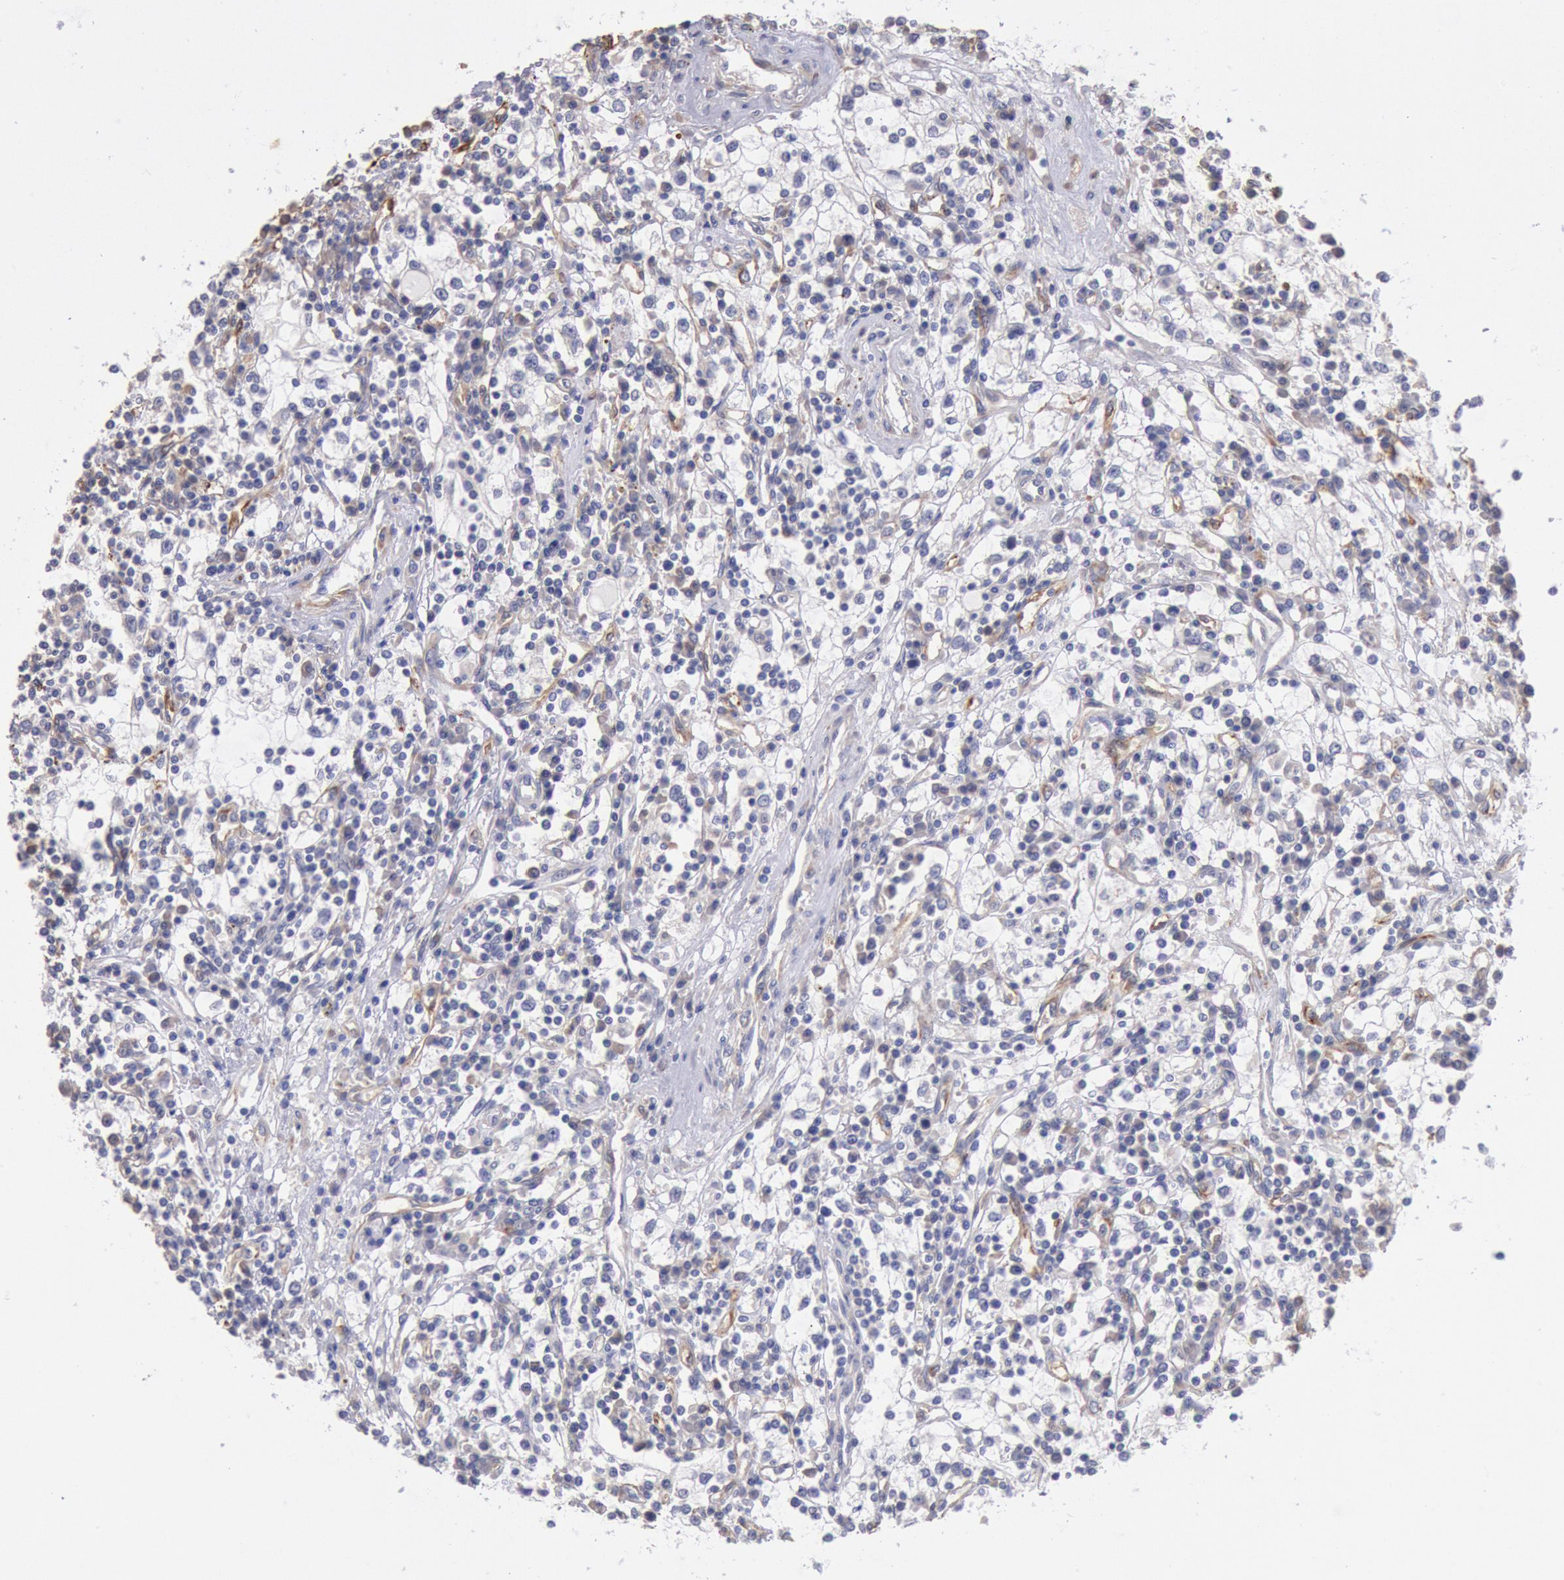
{"staining": {"intensity": "weak", "quantity": "<25%", "location": "cytoplasmic/membranous"}, "tissue": "renal cancer", "cell_type": "Tumor cells", "image_type": "cancer", "snomed": [{"axis": "morphology", "description": "Adenocarcinoma, NOS"}, {"axis": "topography", "description": "Kidney"}], "caption": "Immunohistochemical staining of renal cancer exhibits no significant positivity in tumor cells.", "gene": "DRG1", "patient": {"sex": "male", "age": 82}}